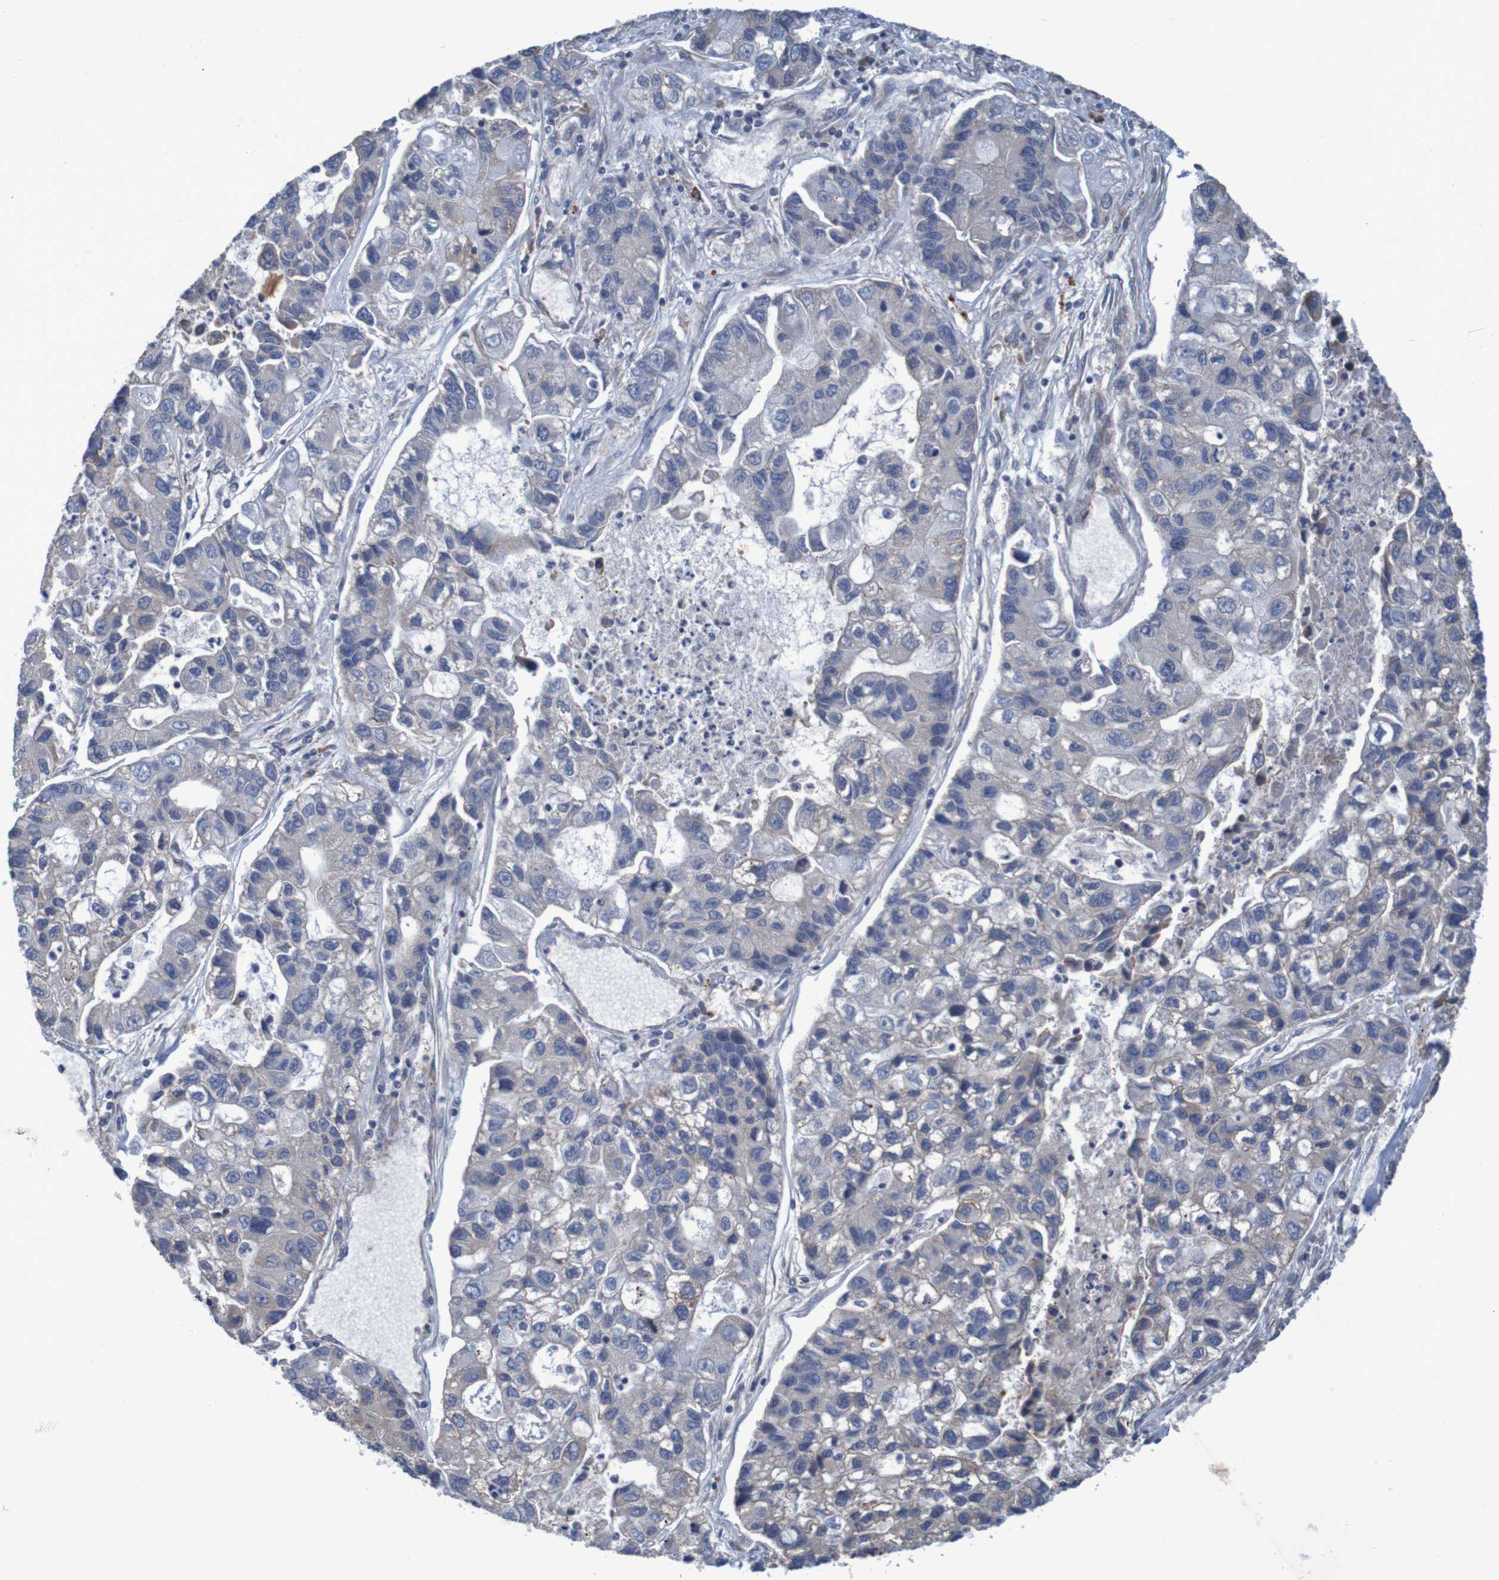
{"staining": {"intensity": "negative", "quantity": "none", "location": "none"}, "tissue": "lung cancer", "cell_type": "Tumor cells", "image_type": "cancer", "snomed": [{"axis": "morphology", "description": "Adenocarcinoma, NOS"}, {"axis": "topography", "description": "Lung"}], "caption": "A micrograph of human lung cancer is negative for staining in tumor cells.", "gene": "CLDN18", "patient": {"sex": "female", "age": 51}}